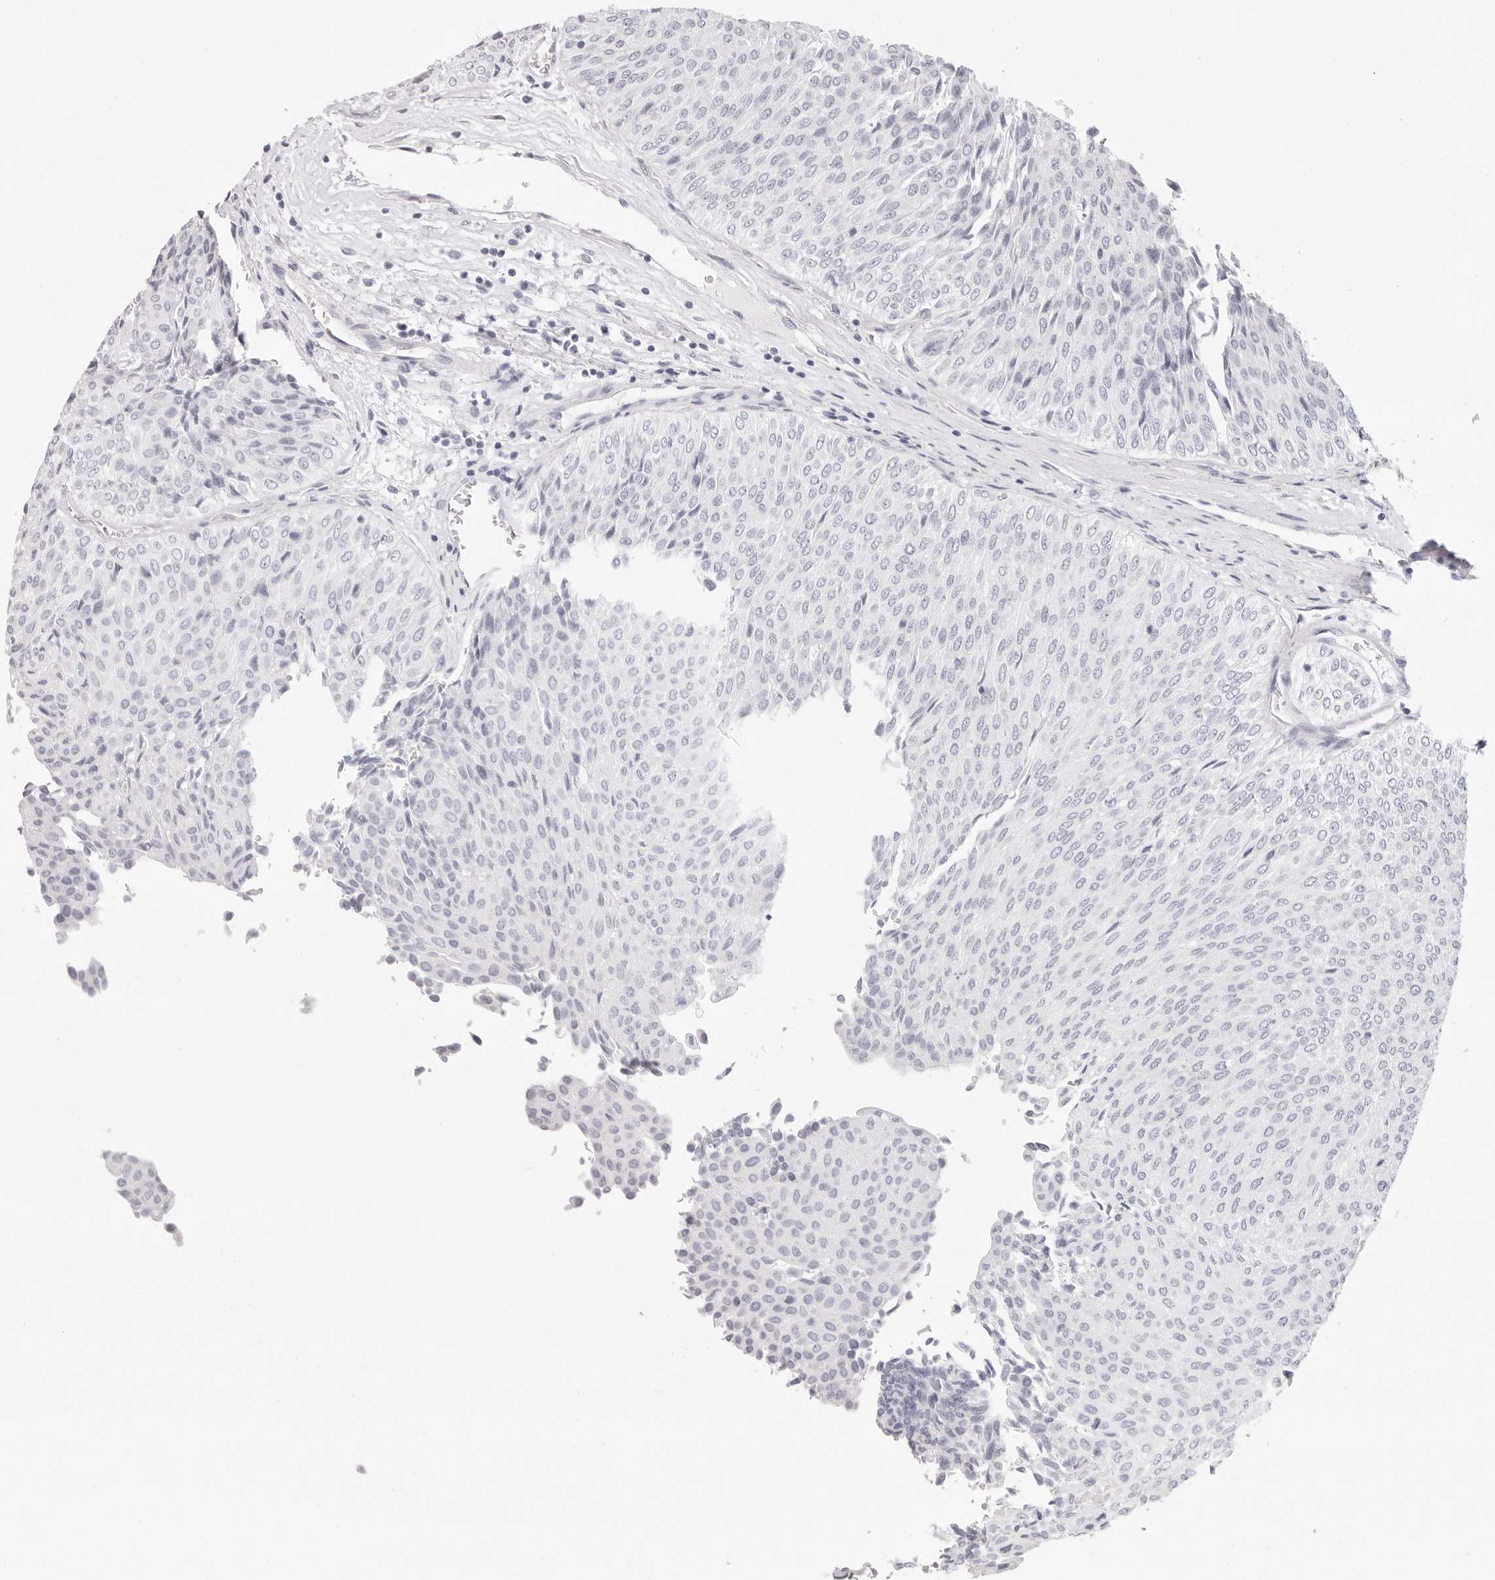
{"staining": {"intensity": "negative", "quantity": "none", "location": "none"}, "tissue": "urothelial cancer", "cell_type": "Tumor cells", "image_type": "cancer", "snomed": [{"axis": "morphology", "description": "Urothelial carcinoma, Low grade"}, {"axis": "topography", "description": "Urinary bladder"}], "caption": "Immunohistochemistry photomicrograph of neoplastic tissue: urothelial carcinoma (low-grade) stained with DAB exhibits no significant protein positivity in tumor cells.", "gene": "CAMP", "patient": {"sex": "male", "age": 78}}